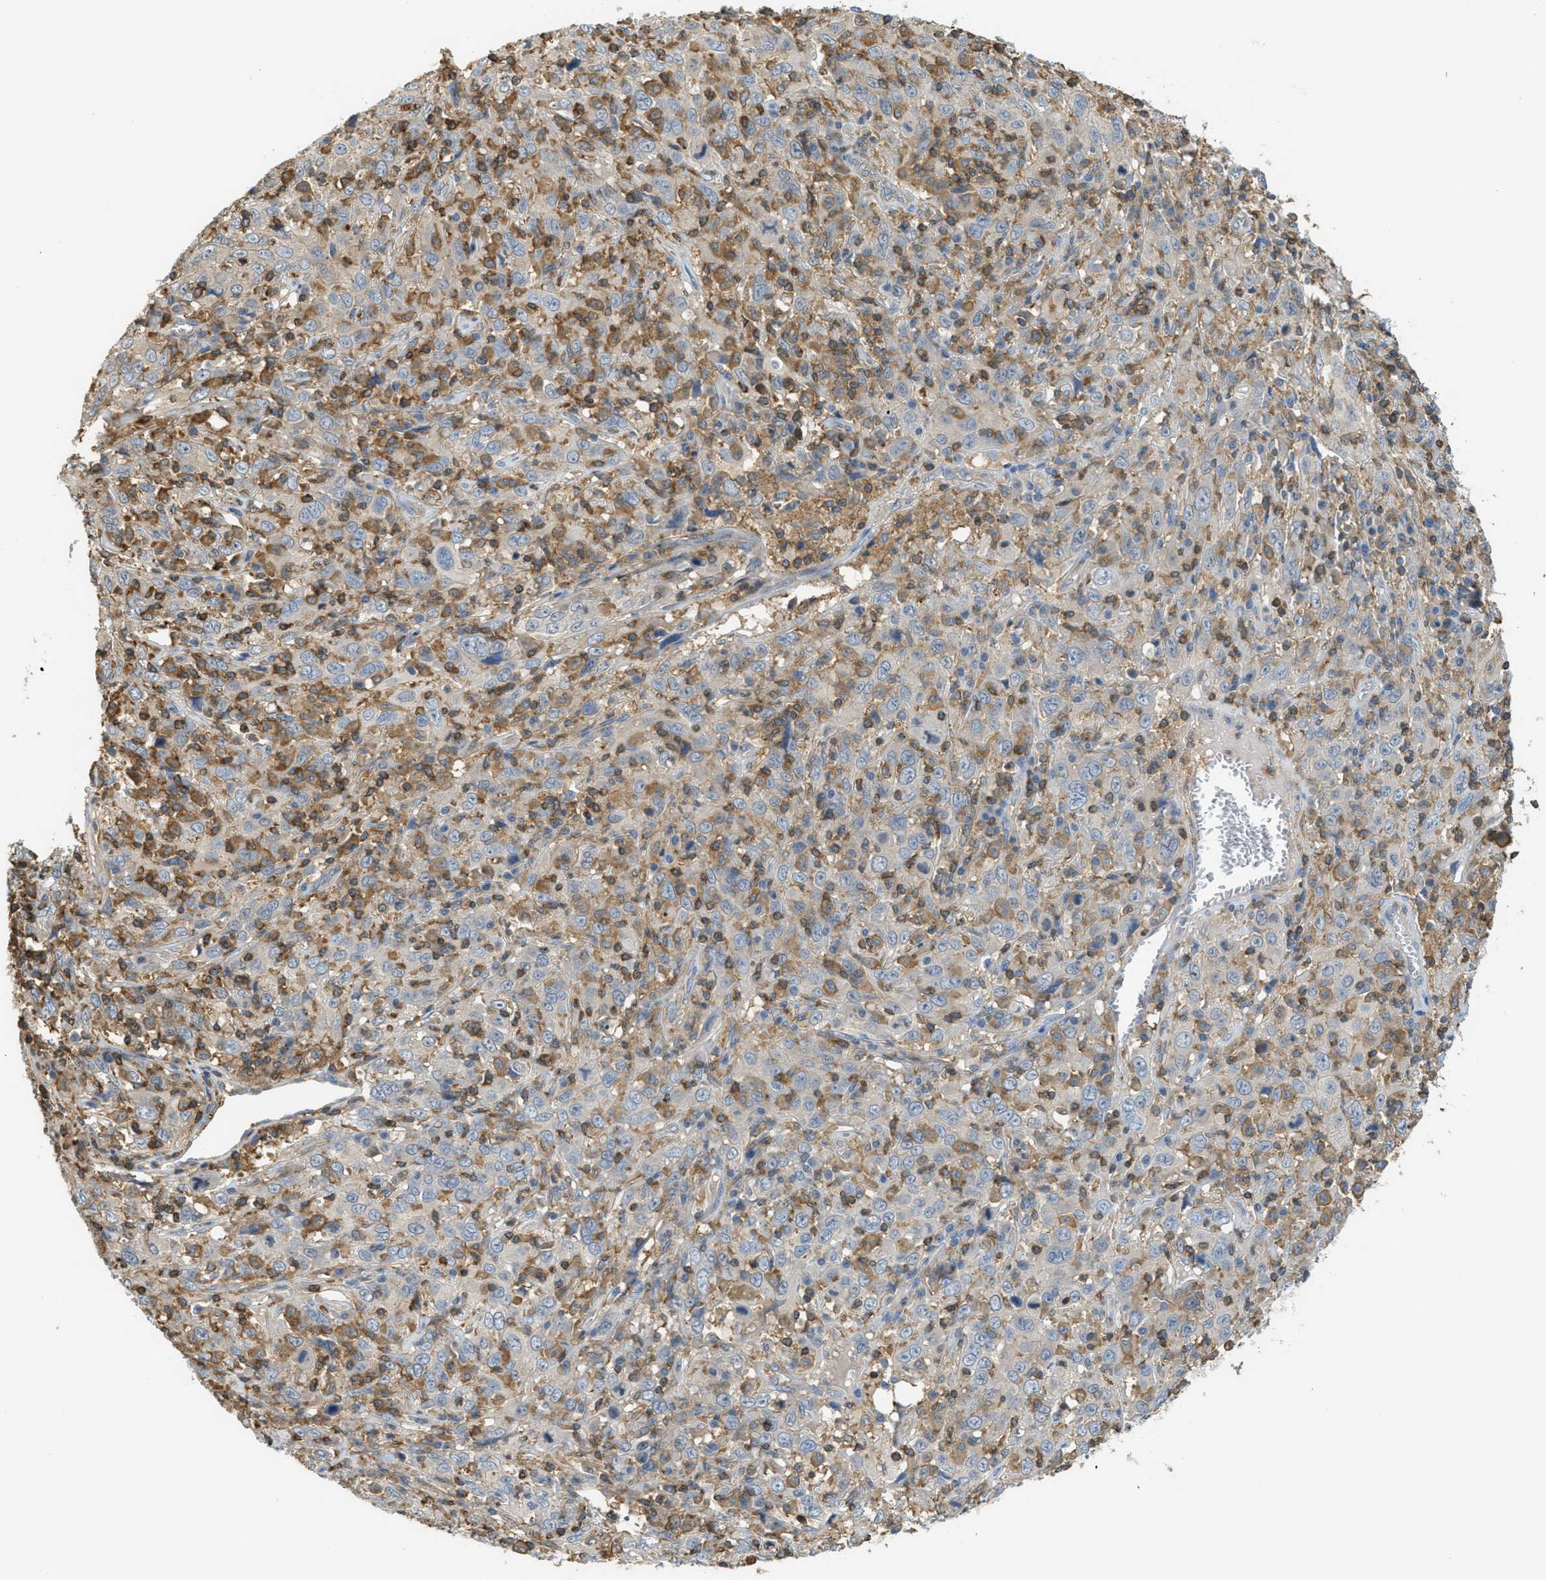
{"staining": {"intensity": "weak", "quantity": "<25%", "location": "cytoplasmic/membranous"}, "tissue": "cervical cancer", "cell_type": "Tumor cells", "image_type": "cancer", "snomed": [{"axis": "morphology", "description": "Squamous cell carcinoma, NOS"}, {"axis": "topography", "description": "Cervix"}], "caption": "High magnification brightfield microscopy of squamous cell carcinoma (cervical) stained with DAB (3,3'-diaminobenzidine) (brown) and counterstained with hematoxylin (blue): tumor cells show no significant expression. The staining was performed using DAB to visualize the protein expression in brown, while the nuclei were stained in blue with hematoxylin (Magnification: 20x).", "gene": "GRIK2", "patient": {"sex": "female", "age": 46}}